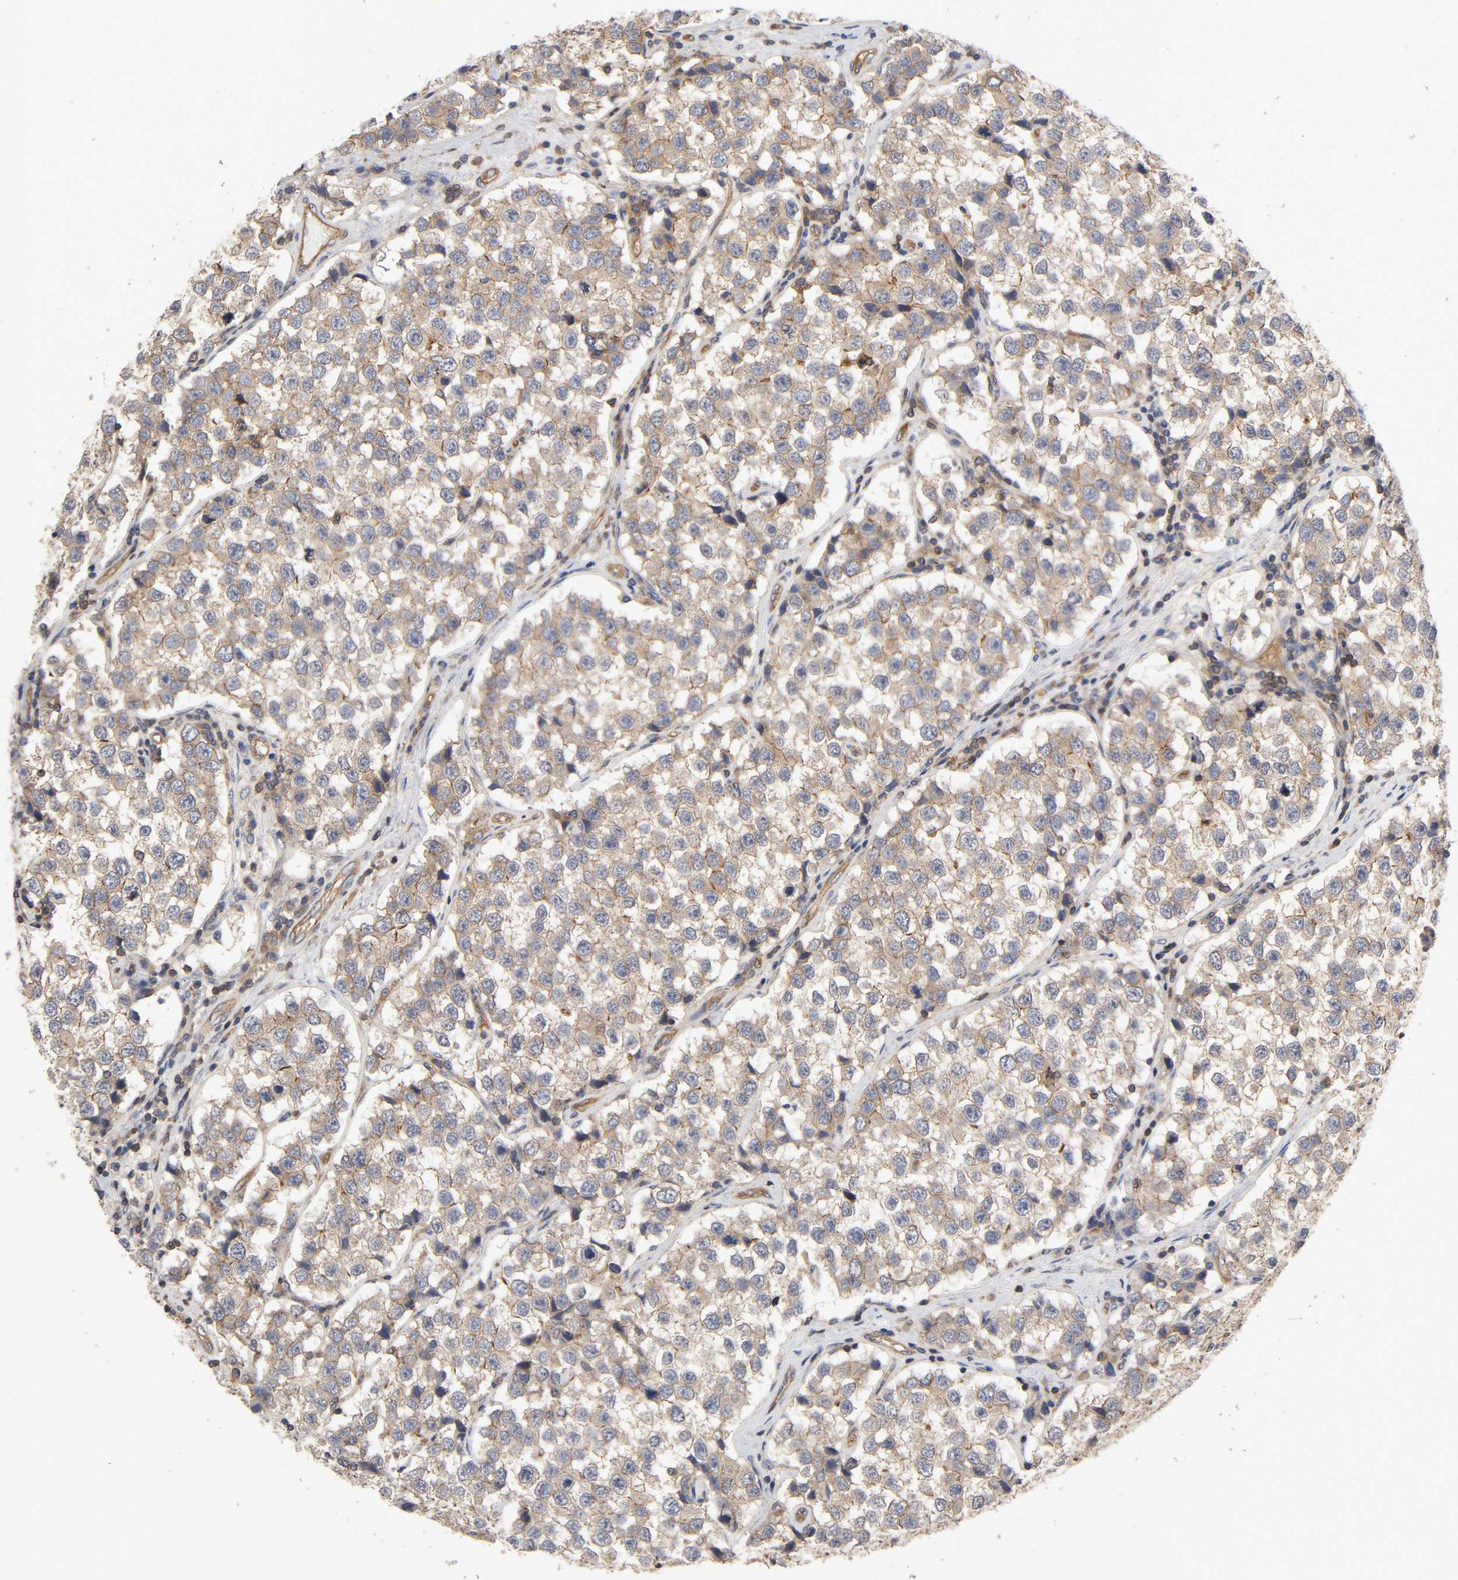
{"staining": {"intensity": "moderate", "quantity": "25%-75%", "location": "cytoplasmic/membranous"}, "tissue": "testis cancer", "cell_type": "Tumor cells", "image_type": "cancer", "snomed": [{"axis": "morphology", "description": "Seminoma, NOS"}, {"axis": "topography", "description": "Testis"}], "caption": "Testis cancer tissue demonstrates moderate cytoplasmic/membranous staining in about 25%-75% of tumor cells, visualized by immunohistochemistry.", "gene": "LAMTOR2", "patient": {"sex": "male", "age": 39}}